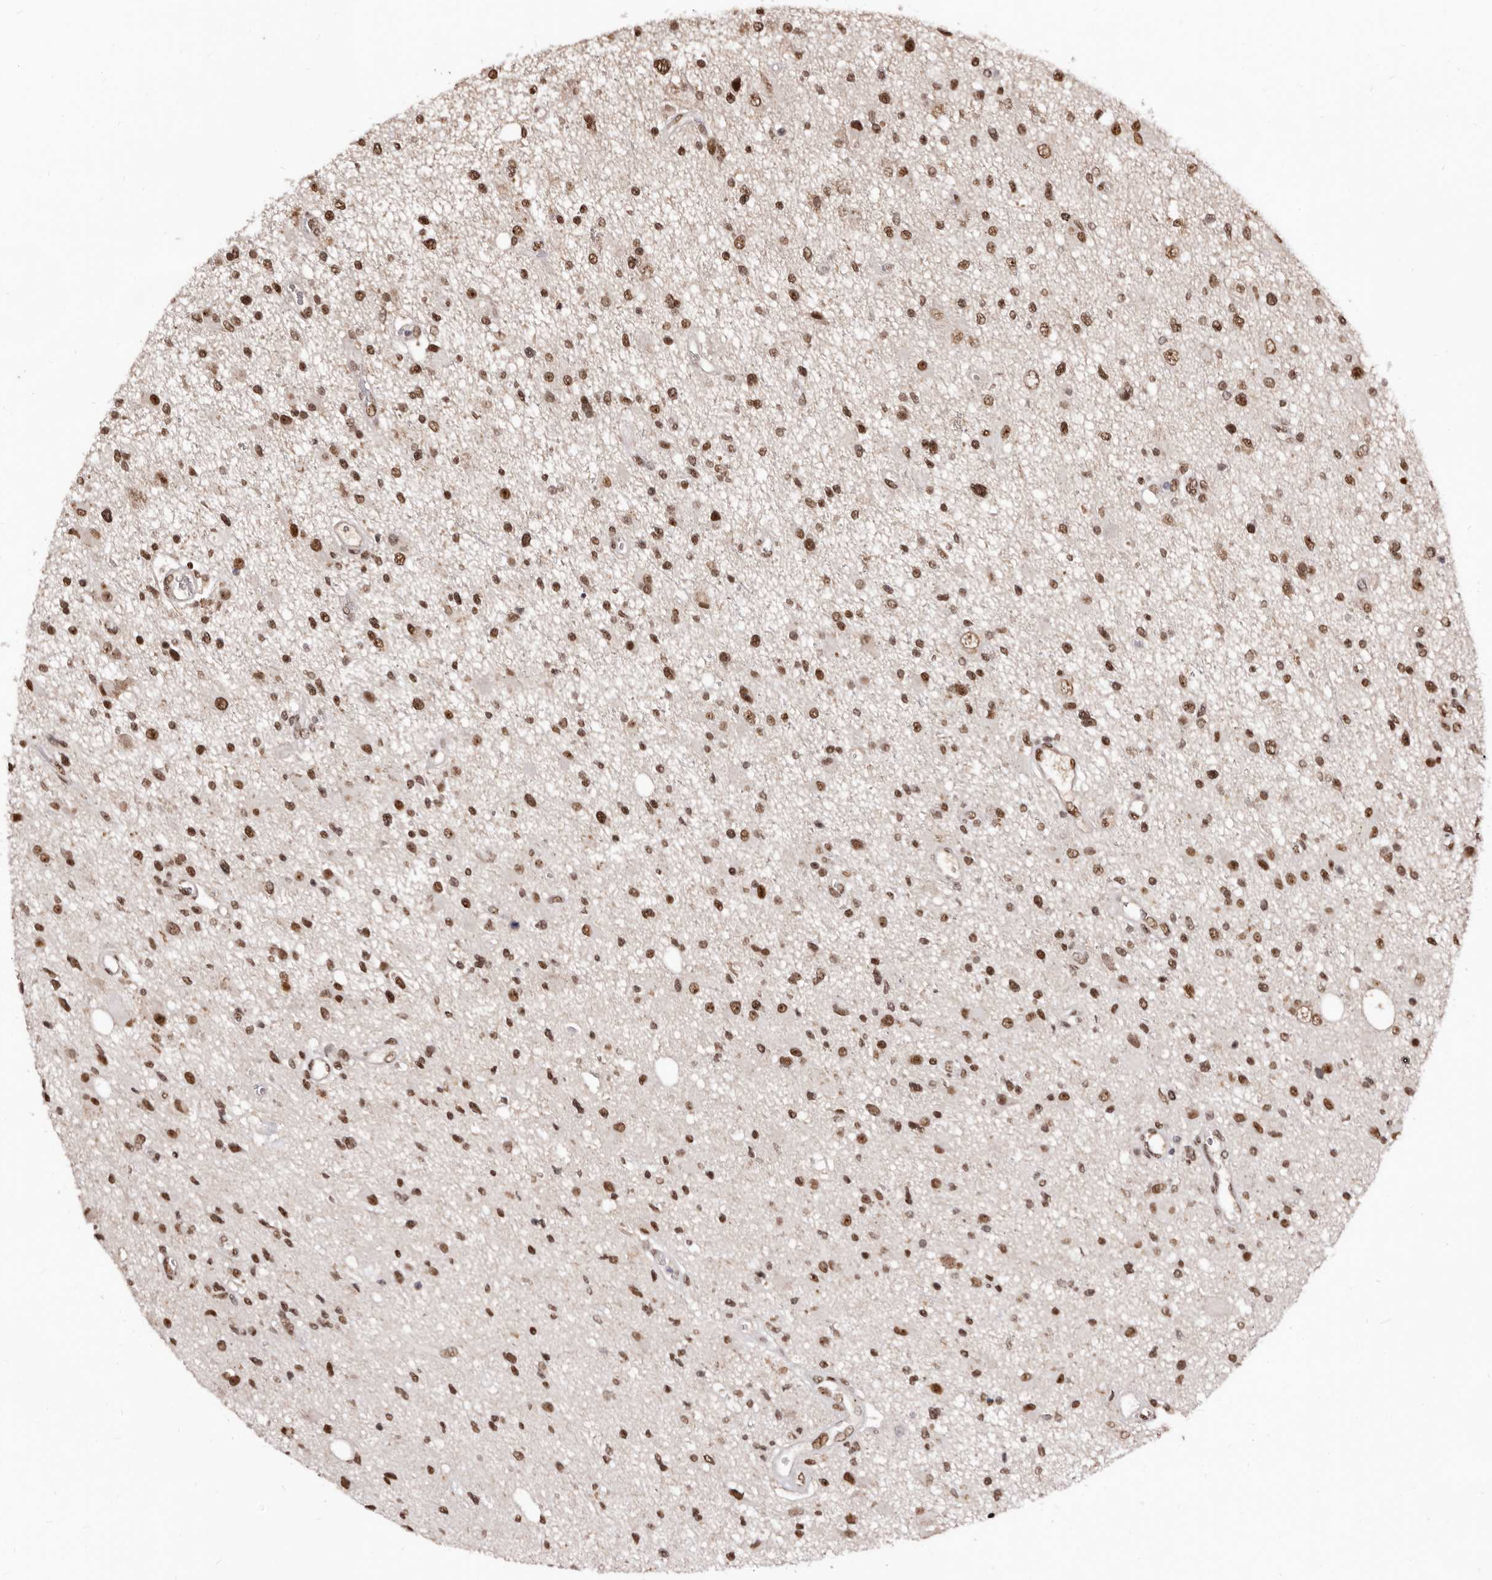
{"staining": {"intensity": "moderate", "quantity": ">75%", "location": "nuclear"}, "tissue": "glioma", "cell_type": "Tumor cells", "image_type": "cancer", "snomed": [{"axis": "morphology", "description": "Glioma, malignant, High grade"}, {"axis": "topography", "description": "Brain"}], "caption": "This is a histology image of immunohistochemistry (IHC) staining of high-grade glioma (malignant), which shows moderate positivity in the nuclear of tumor cells.", "gene": "ANAPC11", "patient": {"sex": "male", "age": 33}}